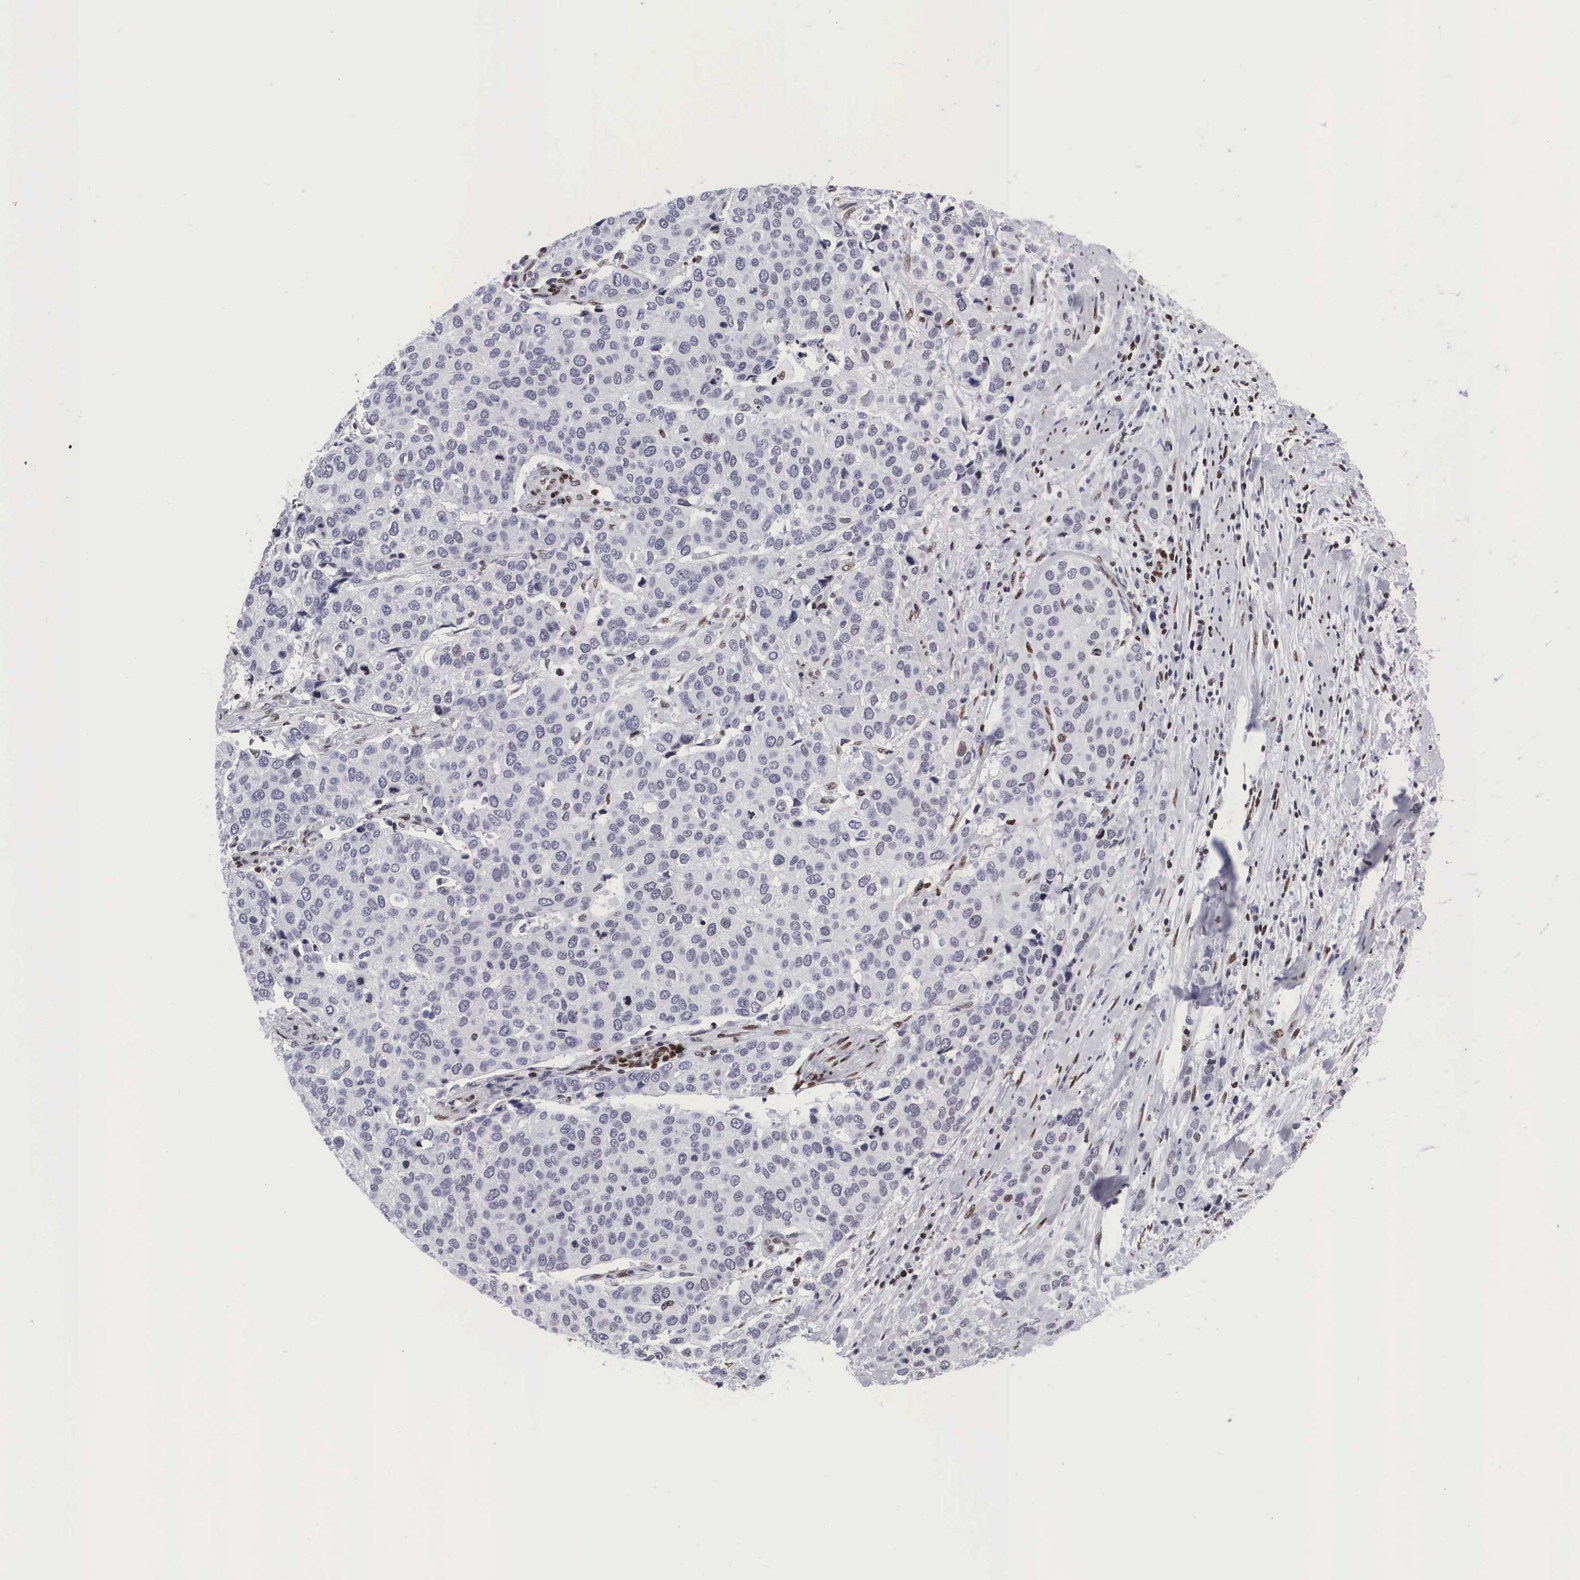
{"staining": {"intensity": "weak", "quantity": "25%-75%", "location": "nuclear"}, "tissue": "cervical cancer", "cell_type": "Tumor cells", "image_type": "cancer", "snomed": [{"axis": "morphology", "description": "Squamous cell carcinoma, NOS"}, {"axis": "topography", "description": "Cervix"}], "caption": "Immunohistochemical staining of human cervical cancer (squamous cell carcinoma) reveals low levels of weak nuclear protein expression in approximately 25%-75% of tumor cells. The staining was performed using DAB (3,3'-diaminobenzidine) to visualize the protein expression in brown, while the nuclei were stained in blue with hematoxylin (Magnification: 20x).", "gene": "MECP2", "patient": {"sex": "female", "age": 54}}